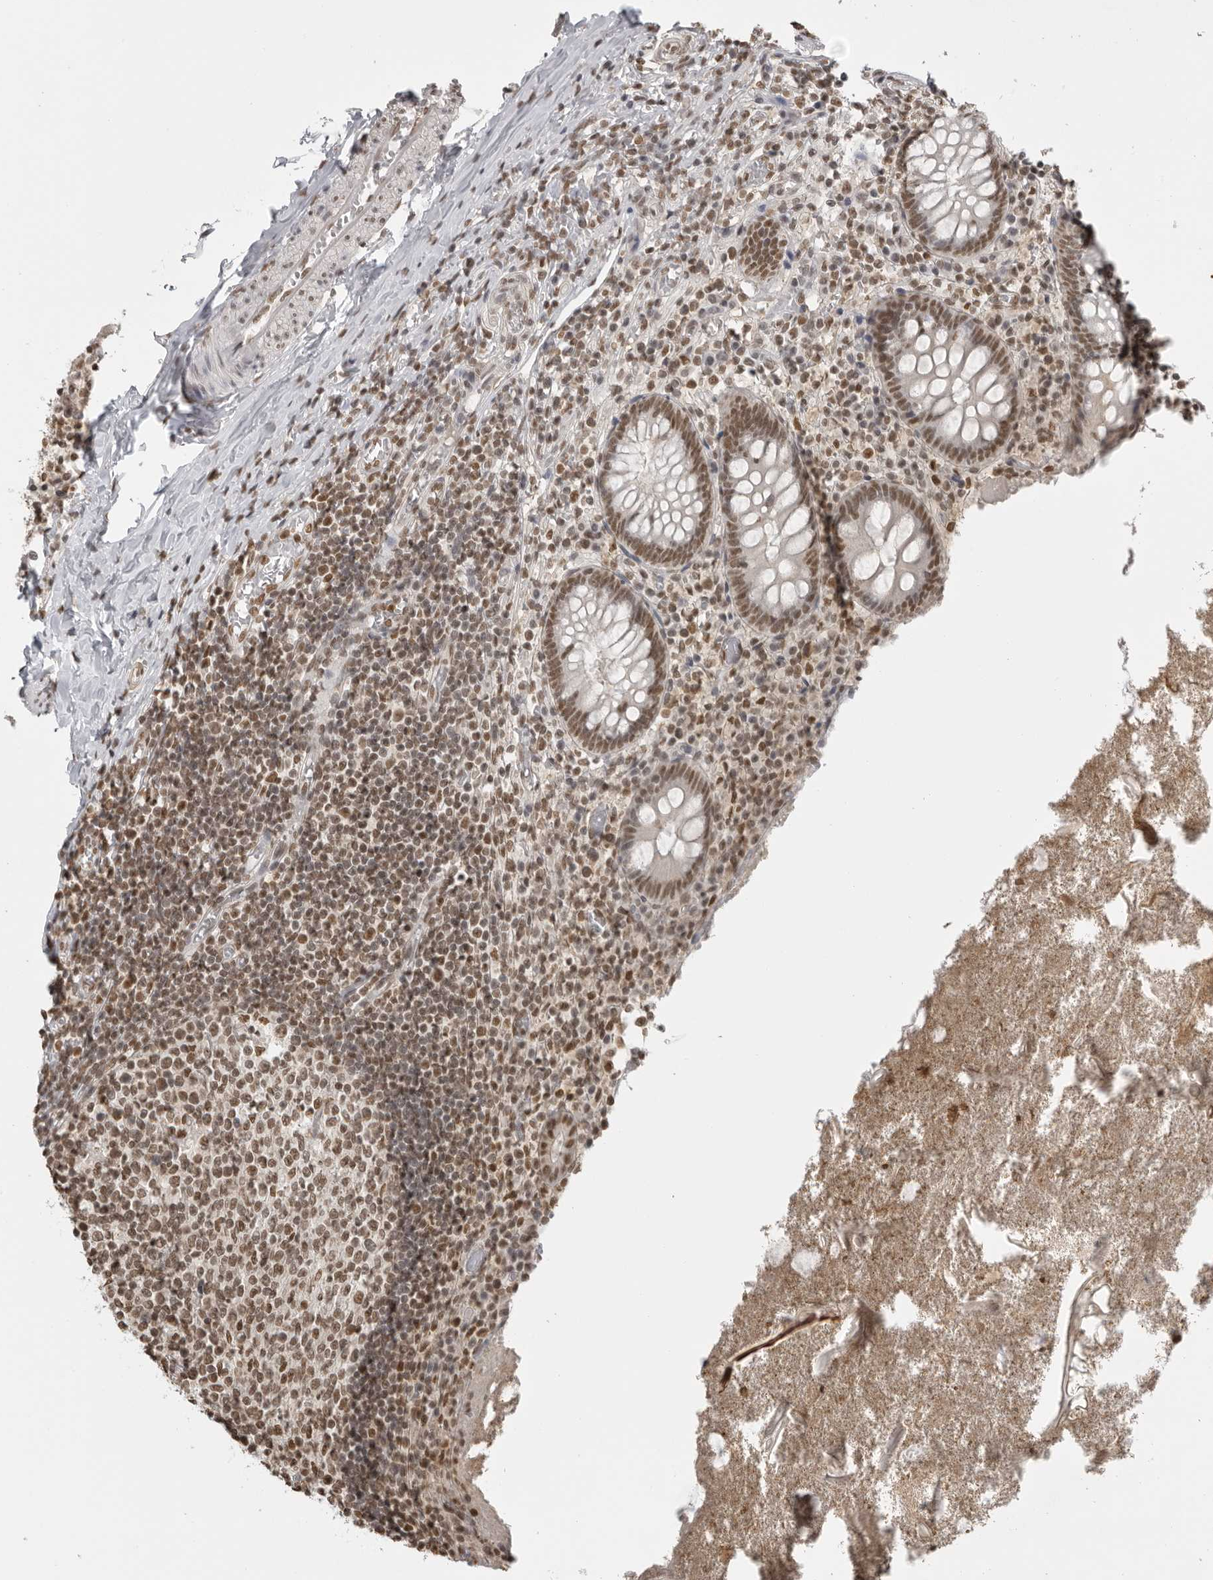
{"staining": {"intensity": "moderate", "quantity": ">75%", "location": "nuclear"}, "tissue": "appendix", "cell_type": "Glandular cells", "image_type": "normal", "snomed": [{"axis": "morphology", "description": "Normal tissue, NOS"}, {"axis": "topography", "description": "Appendix"}], "caption": "Brown immunohistochemical staining in benign human appendix reveals moderate nuclear positivity in approximately >75% of glandular cells.", "gene": "RPA2", "patient": {"sex": "female", "age": 17}}